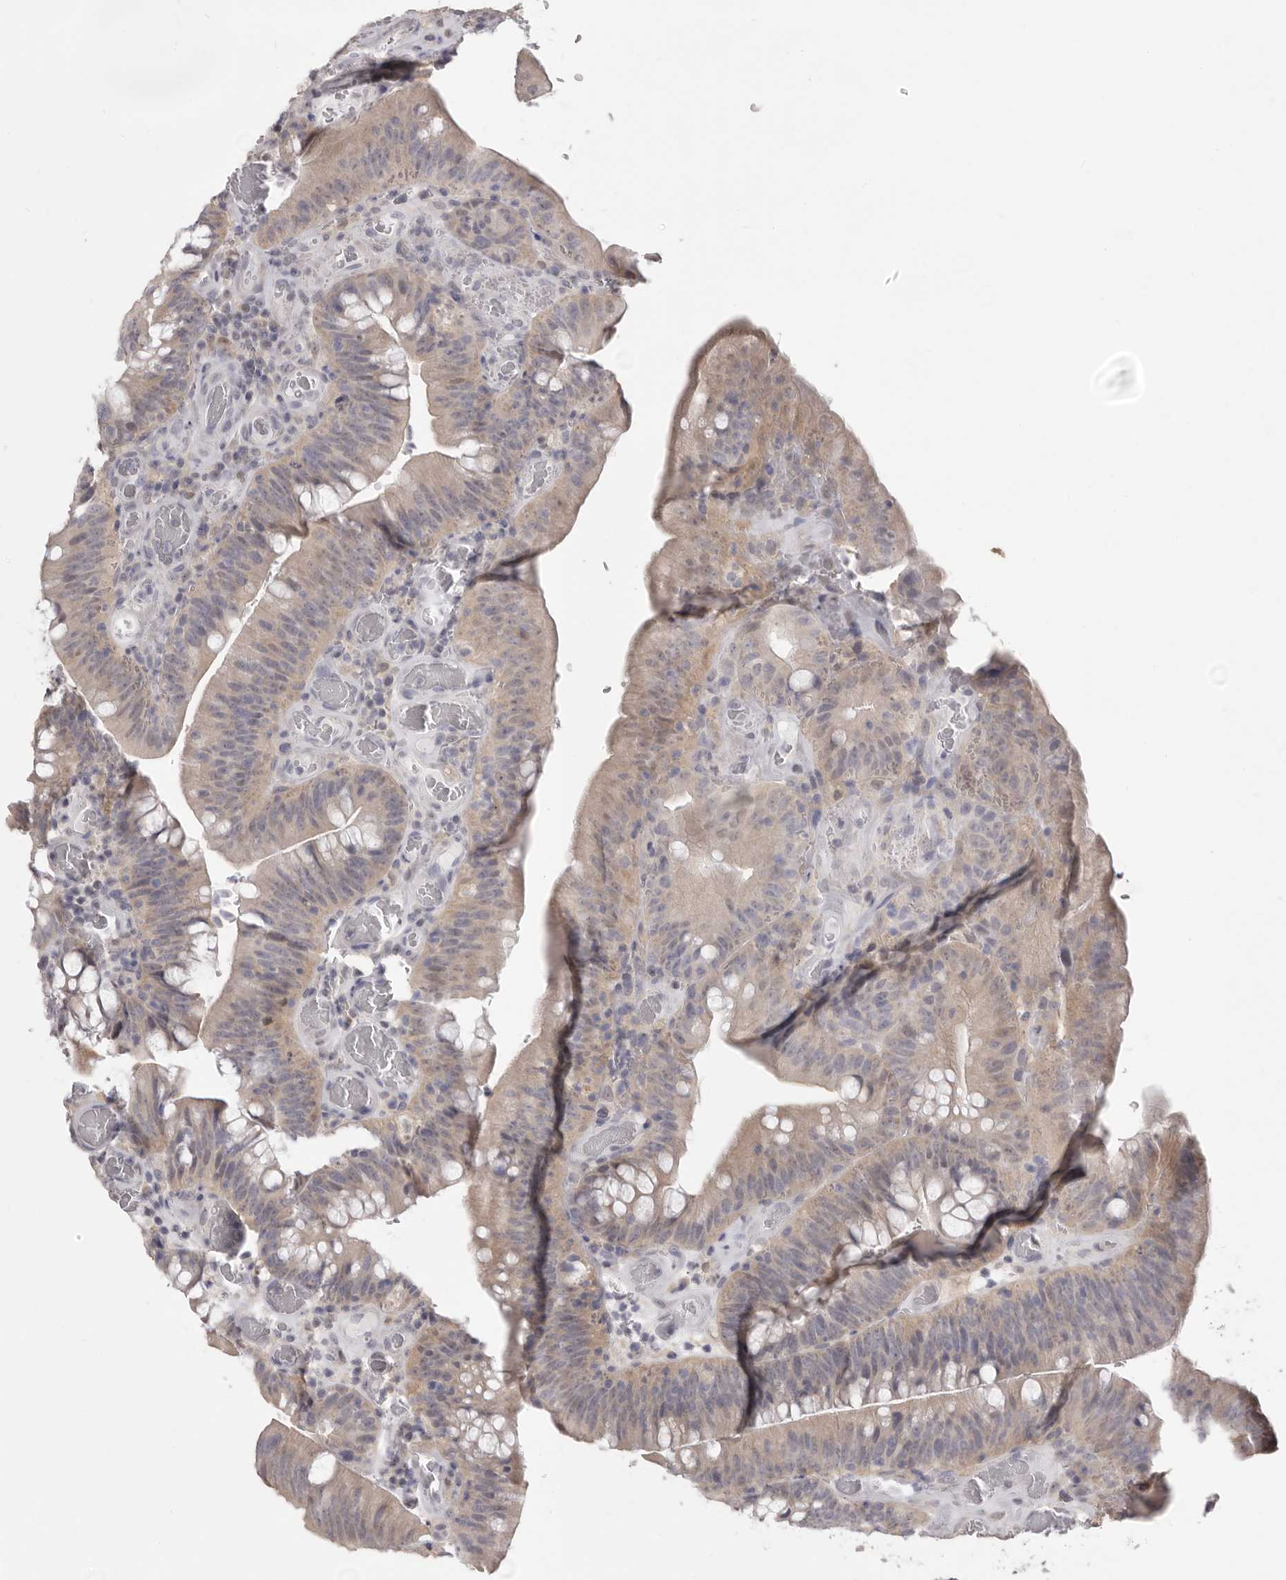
{"staining": {"intensity": "weak", "quantity": ">75%", "location": "cytoplasmic/membranous"}, "tissue": "colorectal cancer", "cell_type": "Tumor cells", "image_type": "cancer", "snomed": [{"axis": "morphology", "description": "Normal tissue, NOS"}, {"axis": "topography", "description": "Colon"}], "caption": "This is an image of immunohistochemistry staining of colorectal cancer, which shows weak staining in the cytoplasmic/membranous of tumor cells.", "gene": "MDH1", "patient": {"sex": "female", "age": 82}}